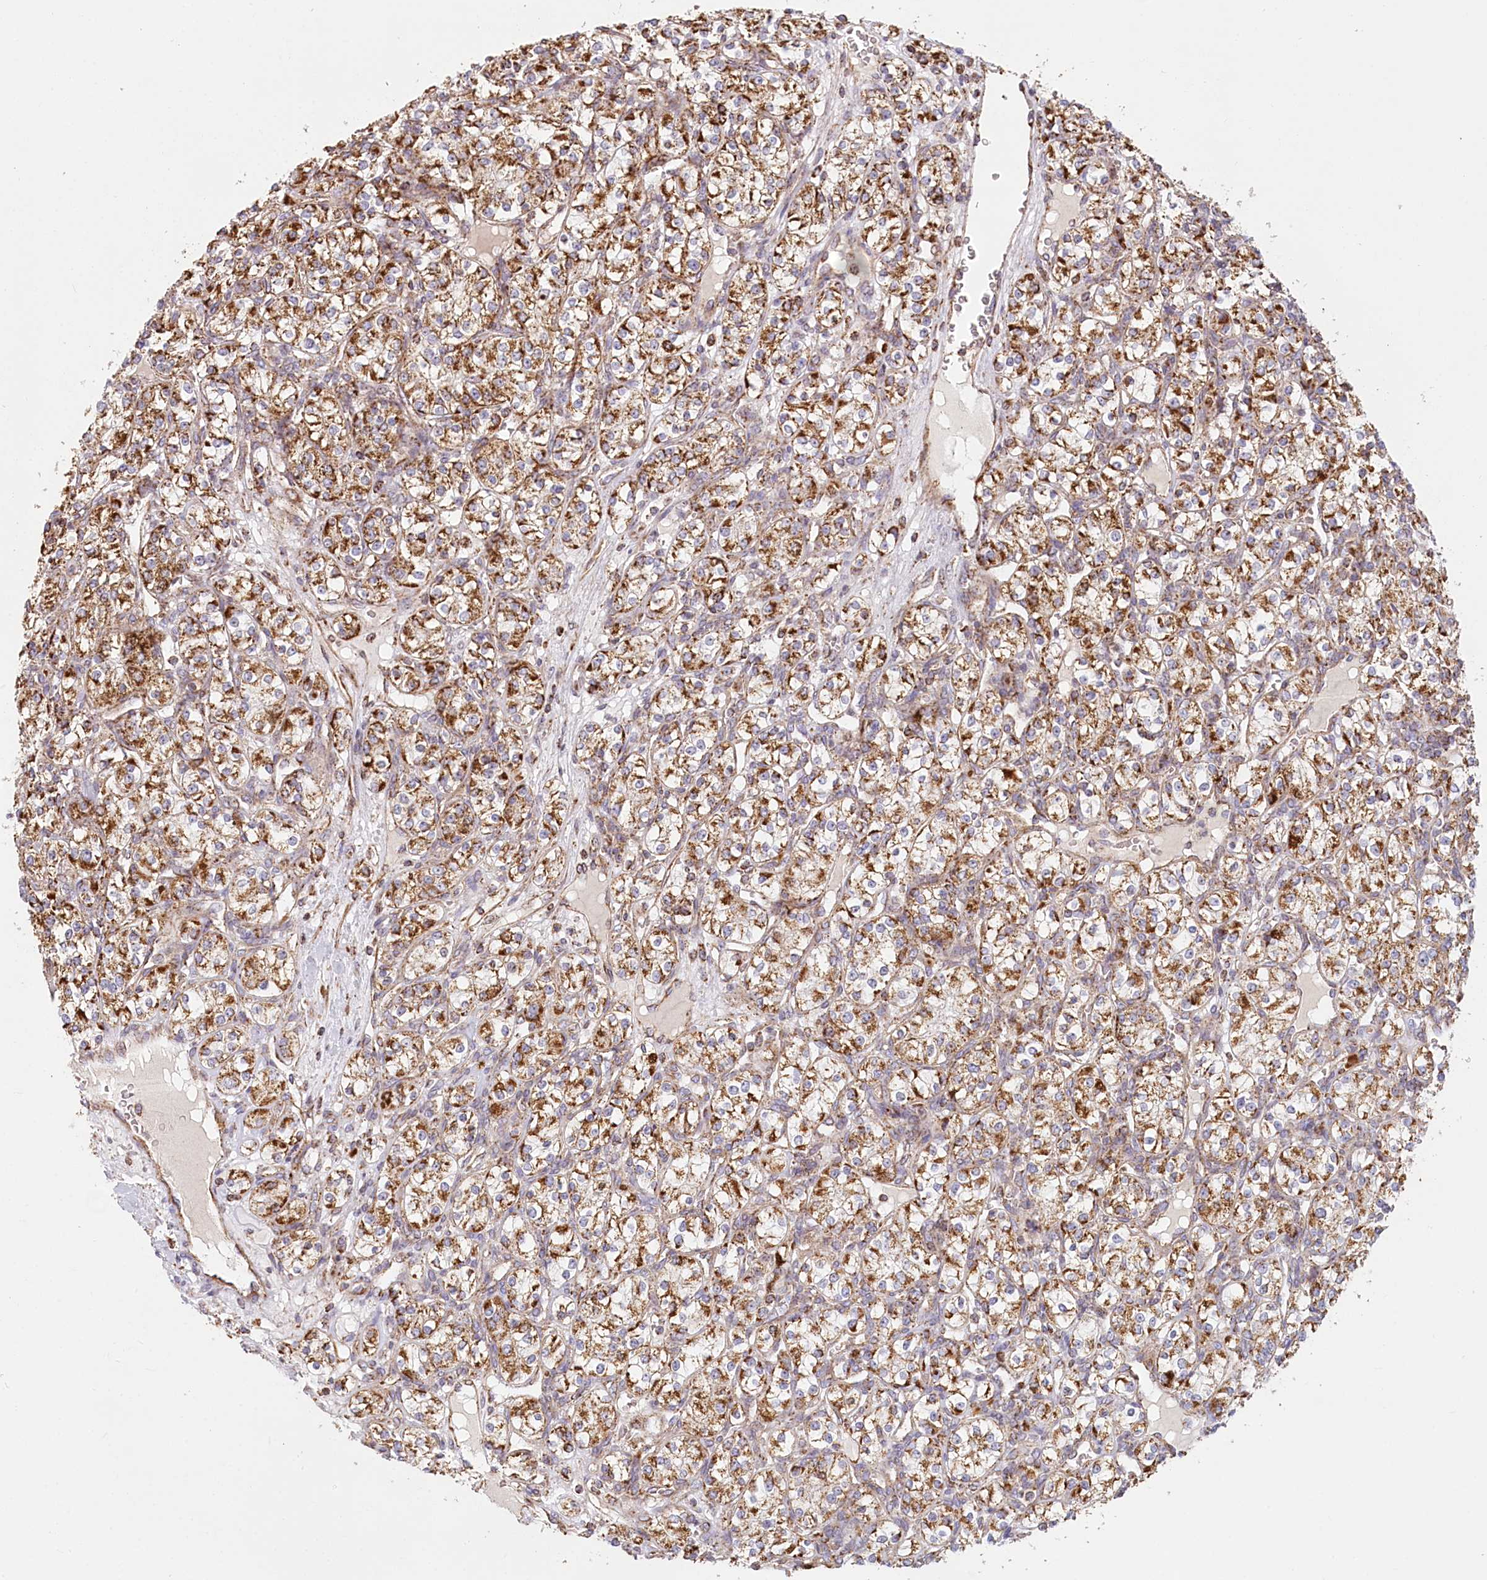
{"staining": {"intensity": "moderate", "quantity": ">75%", "location": "cytoplasmic/membranous"}, "tissue": "renal cancer", "cell_type": "Tumor cells", "image_type": "cancer", "snomed": [{"axis": "morphology", "description": "Adenocarcinoma, NOS"}, {"axis": "topography", "description": "Kidney"}], "caption": "A micrograph of human adenocarcinoma (renal) stained for a protein demonstrates moderate cytoplasmic/membranous brown staining in tumor cells.", "gene": "UMPS", "patient": {"sex": "male", "age": 77}}